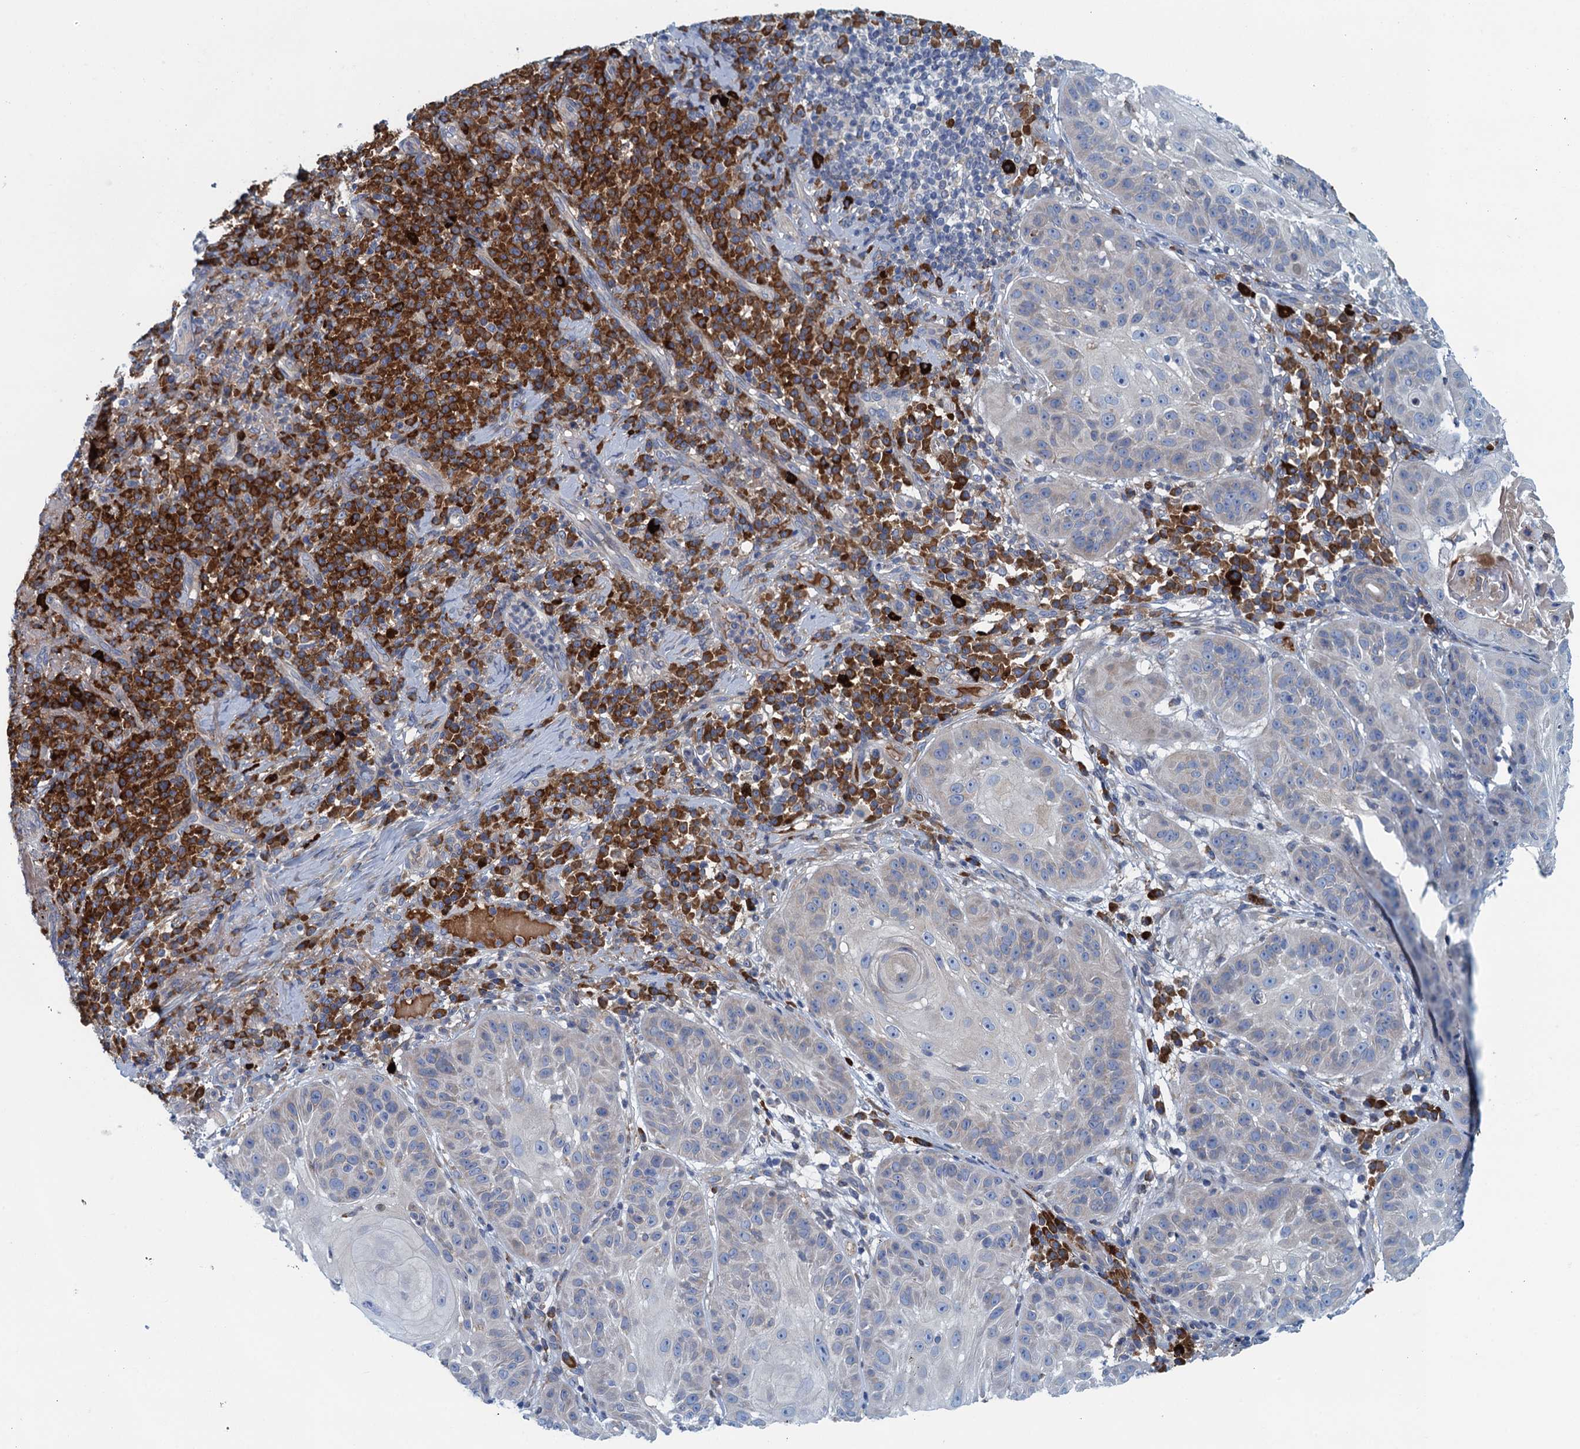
{"staining": {"intensity": "negative", "quantity": "none", "location": "none"}, "tissue": "skin cancer", "cell_type": "Tumor cells", "image_type": "cancer", "snomed": [{"axis": "morphology", "description": "Normal tissue, NOS"}, {"axis": "morphology", "description": "Basal cell carcinoma"}, {"axis": "topography", "description": "Skin"}], "caption": "IHC photomicrograph of neoplastic tissue: skin cancer stained with DAB reveals no significant protein positivity in tumor cells.", "gene": "MYDGF", "patient": {"sex": "male", "age": 93}}